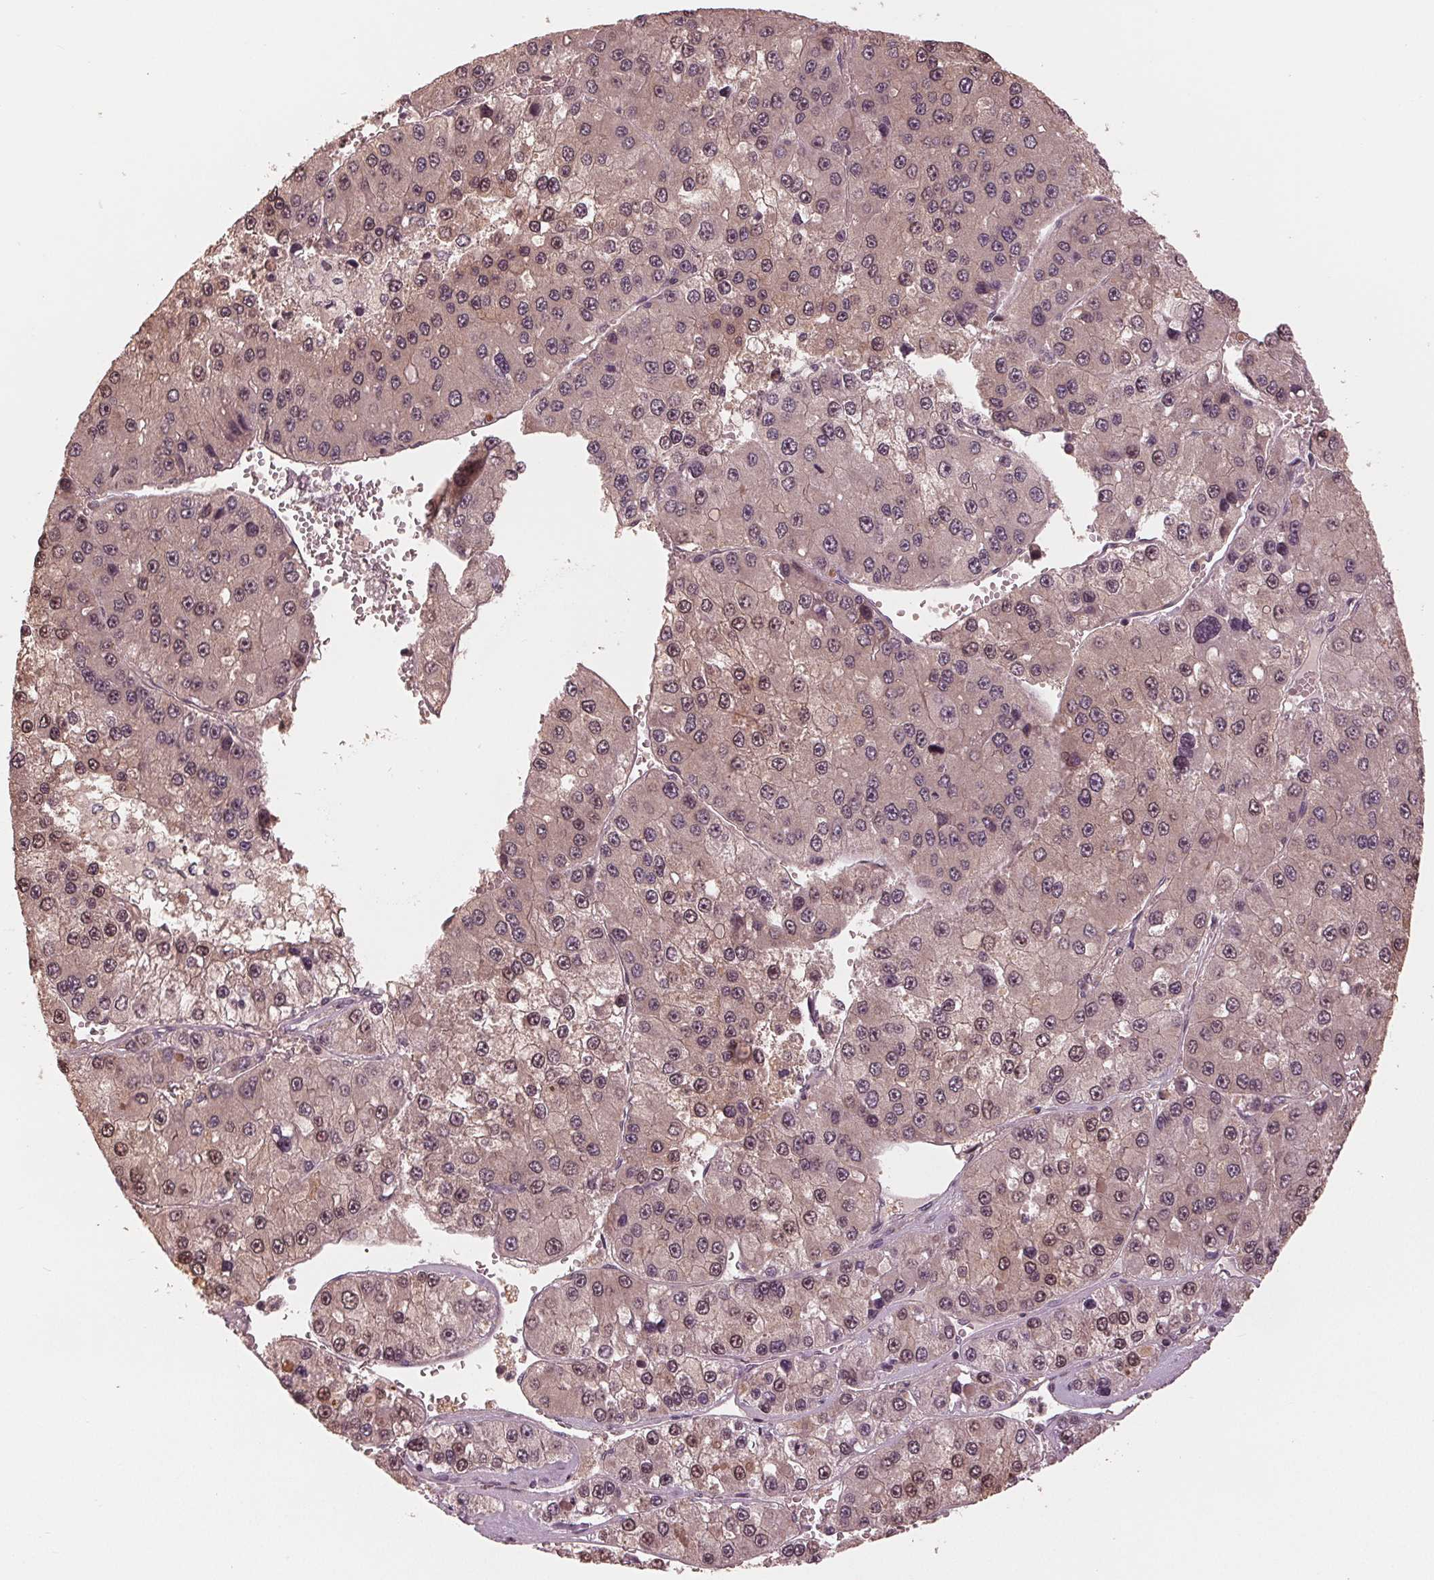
{"staining": {"intensity": "weak", "quantity": ">75%", "location": "cytoplasmic/membranous,nuclear"}, "tissue": "liver cancer", "cell_type": "Tumor cells", "image_type": "cancer", "snomed": [{"axis": "morphology", "description": "Carcinoma, Hepatocellular, NOS"}, {"axis": "topography", "description": "Liver"}], "caption": "Immunohistochemical staining of liver cancer reveals low levels of weak cytoplasmic/membranous and nuclear protein staining in about >75% of tumor cells.", "gene": "ZNF471", "patient": {"sex": "female", "age": 73}}